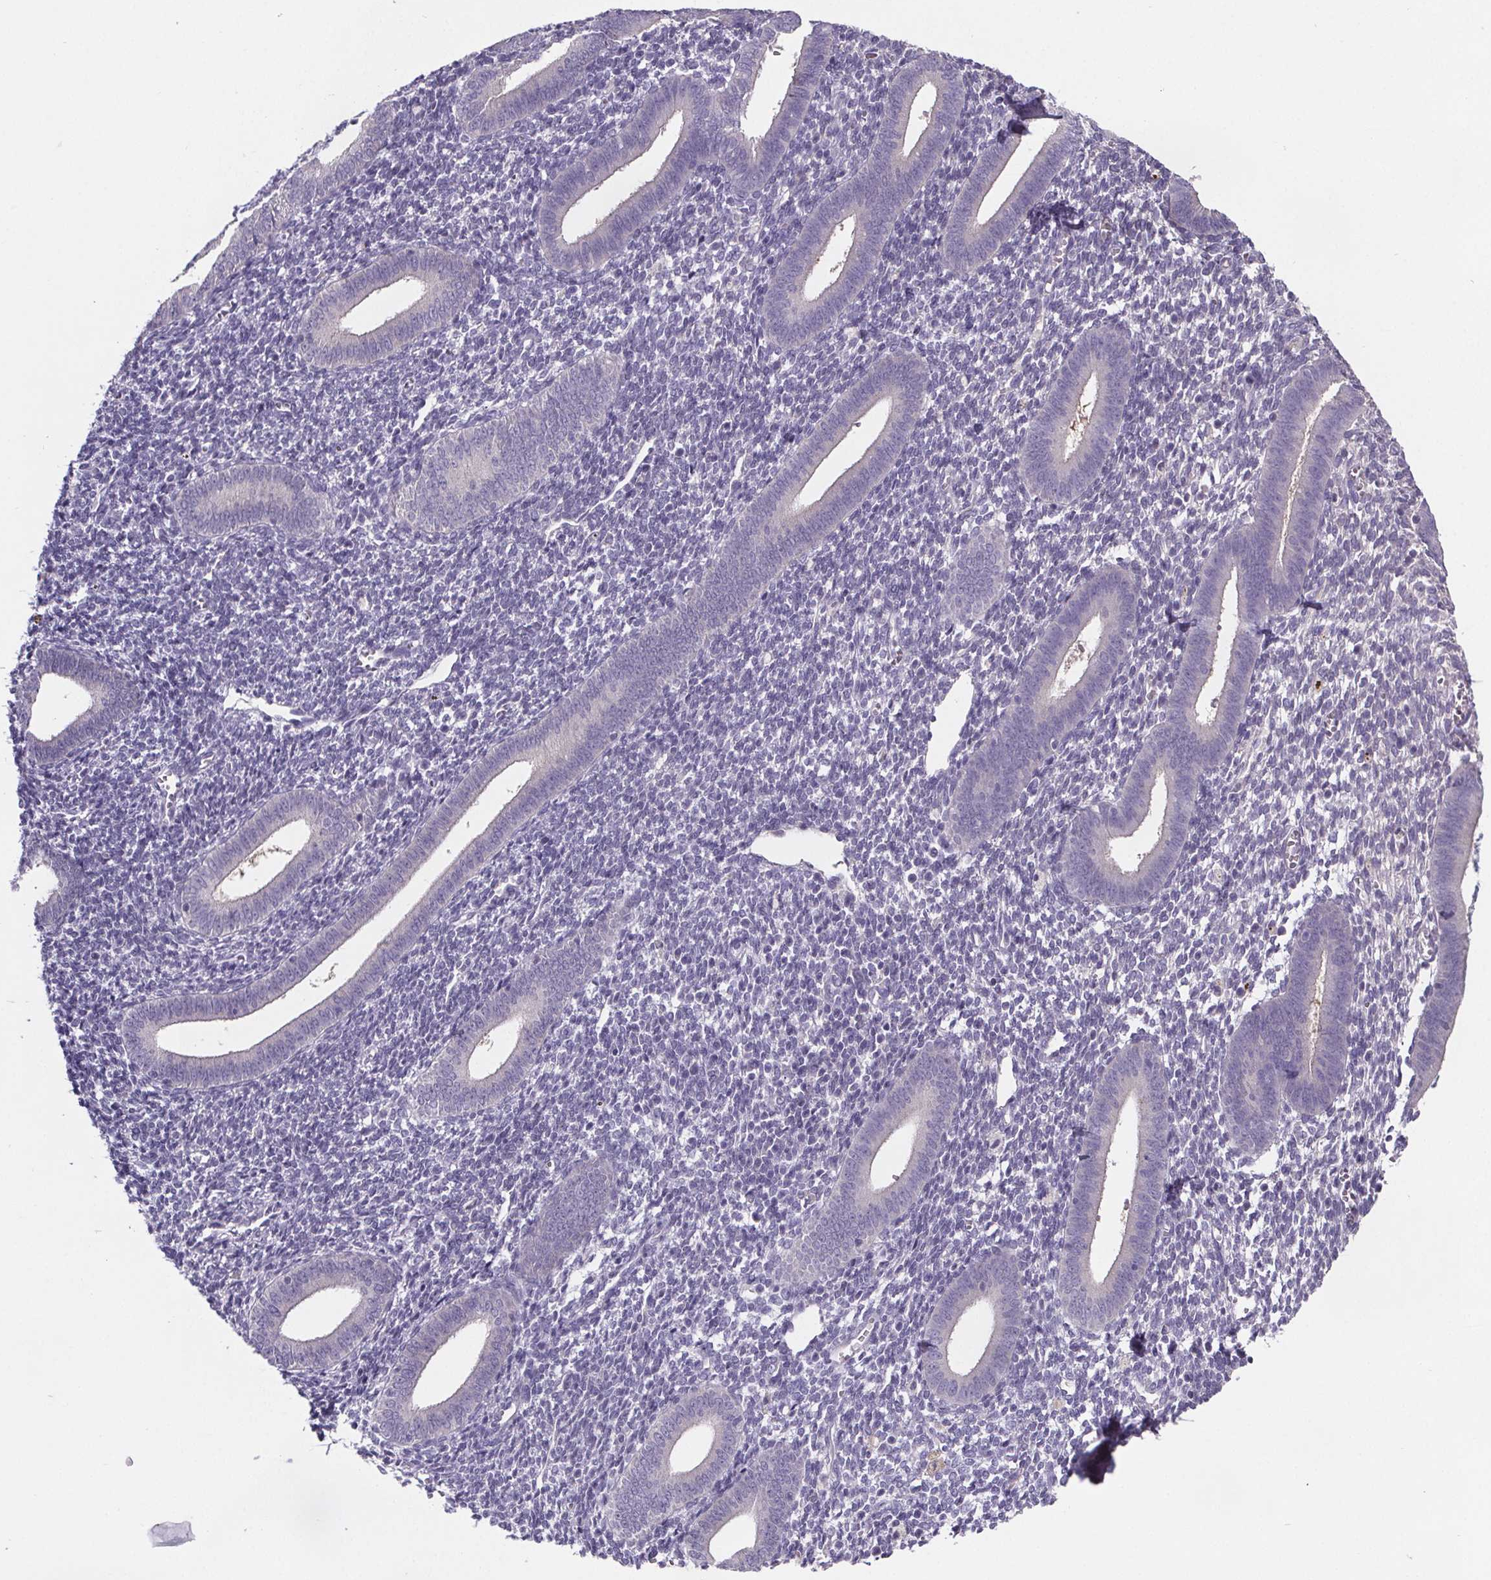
{"staining": {"intensity": "negative", "quantity": "none", "location": "none"}, "tissue": "endometrium", "cell_type": "Cells in endometrial stroma", "image_type": "normal", "snomed": [{"axis": "morphology", "description": "Normal tissue, NOS"}, {"axis": "topography", "description": "Endometrium"}], "caption": "High magnification brightfield microscopy of benign endometrium stained with DAB (3,3'-diaminobenzidine) (brown) and counterstained with hematoxylin (blue): cells in endometrial stroma show no significant positivity.", "gene": "CUBN", "patient": {"sex": "female", "age": 25}}